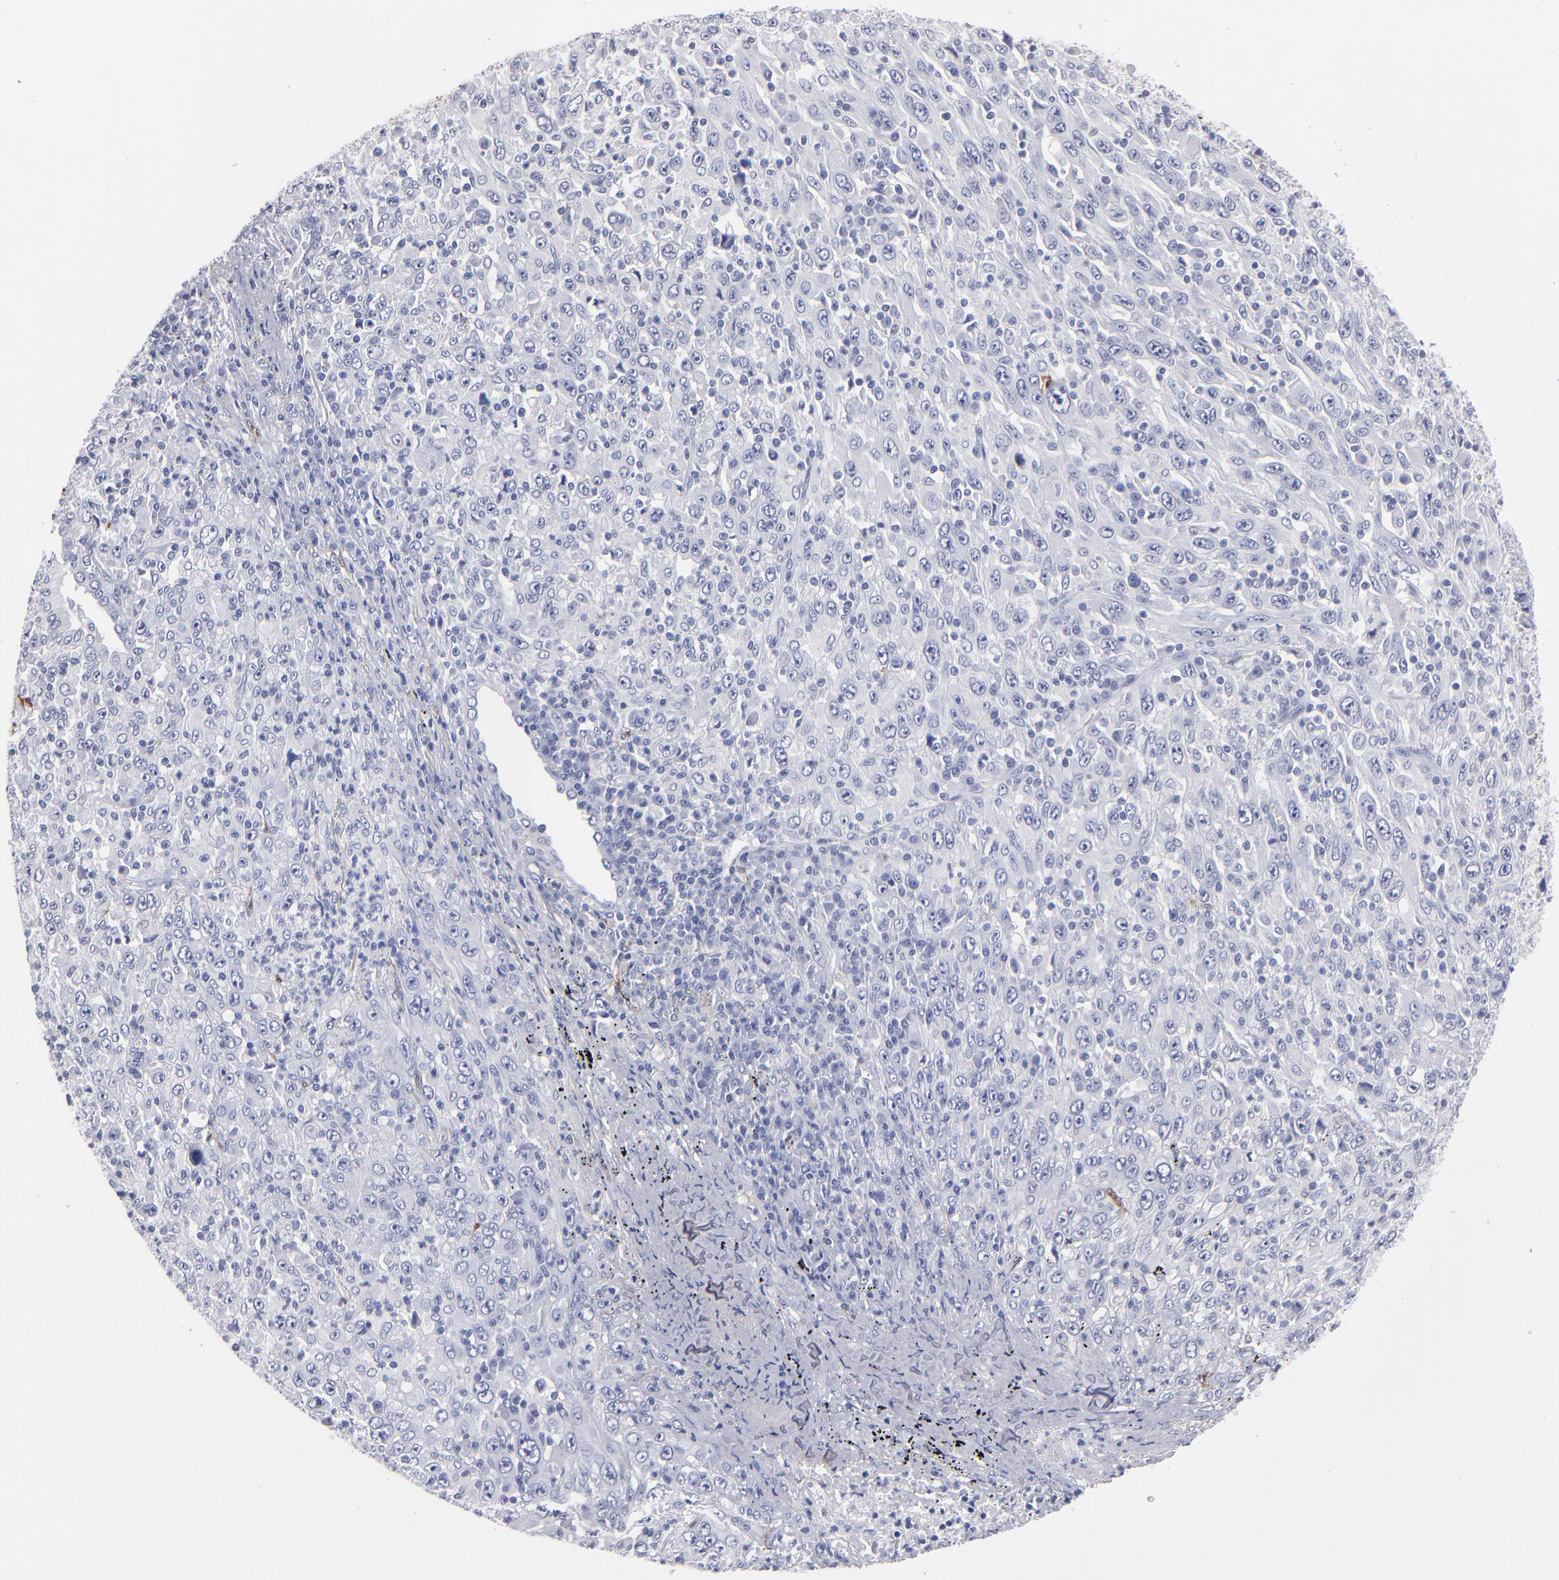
{"staining": {"intensity": "negative", "quantity": "none", "location": "none"}, "tissue": "melanoma", "cell_type": "Tumor cells", "image_type": "cancer", "snomed": [{"axis": "morphology", "description": "Malignant melanoma, Metastatic site"}, {"axis": "topography", "description": "Skin"}], "caption": "Human malignant melanoma (metastatic site) stained for a protein using immunohistochemistry displays no positivity in tumor cells.", "gene": "FABP4", "patient": {"sex": "female", "age": 56}}